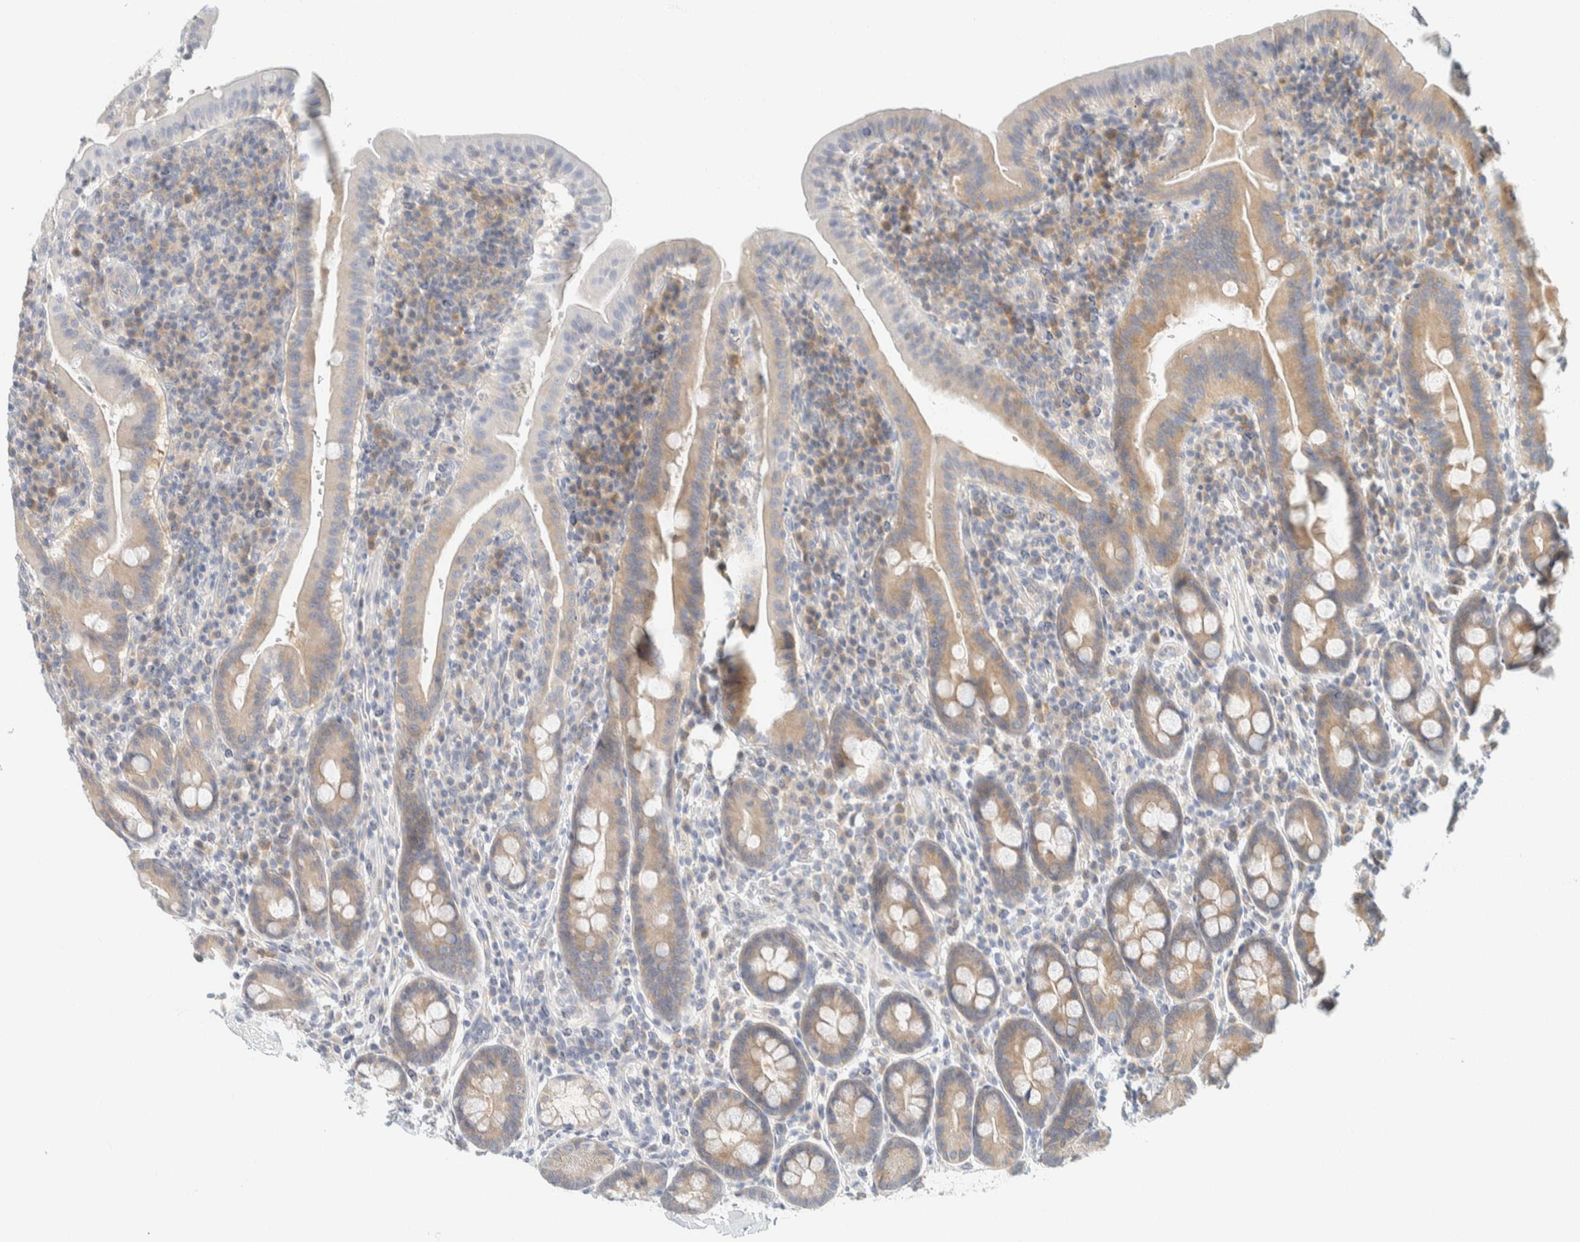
{"staining": {"intensity": "moderate", "quantity": "25%-75%", "location": "cytoplasmic/membranous"}, "tissue": "duodenum", "cell_type": "Glandular cells", "image_type": "normal", "snomed": [{"axis": "morphology", "description": "Normal tissue, NOS"}, {"axis": "morphology", "description": "Adenocarcinoma, NOS"}, {"axis": "topography", "description": "Pancreas"}, {"axis": "topography", "description": "Duodenum"}], "caption": "Immunohistochemical staining of benign human duodenum demonstrates 25%-75% levels of moderate cytoplasmic/membranous protein staining in about 25%-75% of glandular cells. The staining was performed using DAB (3,3'-diaminobenzidine), with brown indicating positive protein expression. Nuclei are stained blue with hematoxylin.", "gene": "AARSD1", "patient": {"sex": "male", "age": 50}}